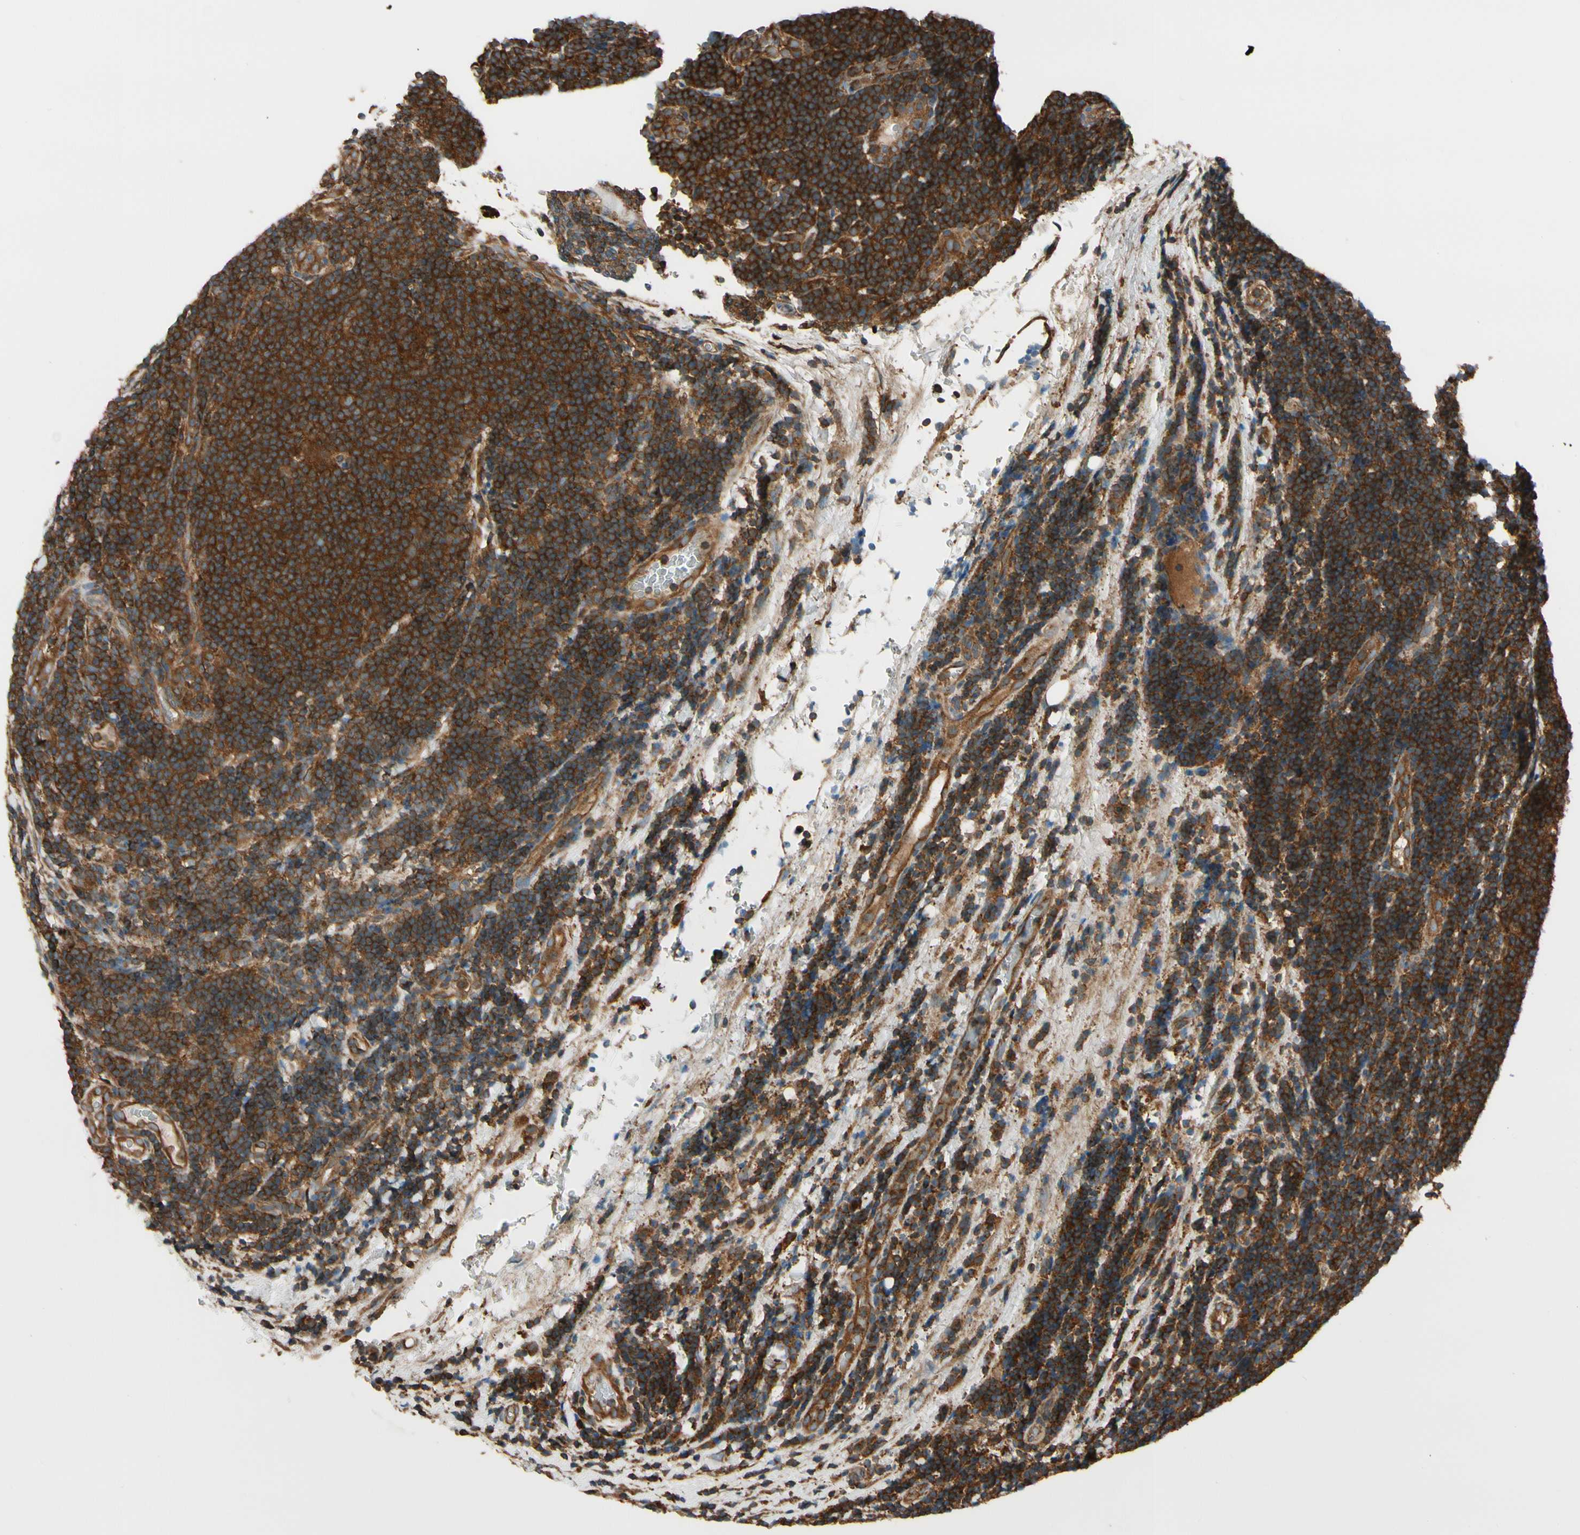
{"staining": {"intensity": "strong", "quantity": ">75%", "location": "cytoplasmic/membranous"}, "tissue": "lymphoma", "cell_type": "Tumor cells", "image_type": "cancer", "snomed": [{"axis": "morphology", "description": "Malignant lymphoma, non-Hodgkin's type, Low grade"}, {"axis": "topography", "description": "Lymph node"}], "caption": "The micrograph reveals staining of lymphoma, revealing strong cytoplasmic/membranous protein expression (brown color) within tumor cells.", "gene": "EPS15", "patient": {"sex": "male", "age": 83}}